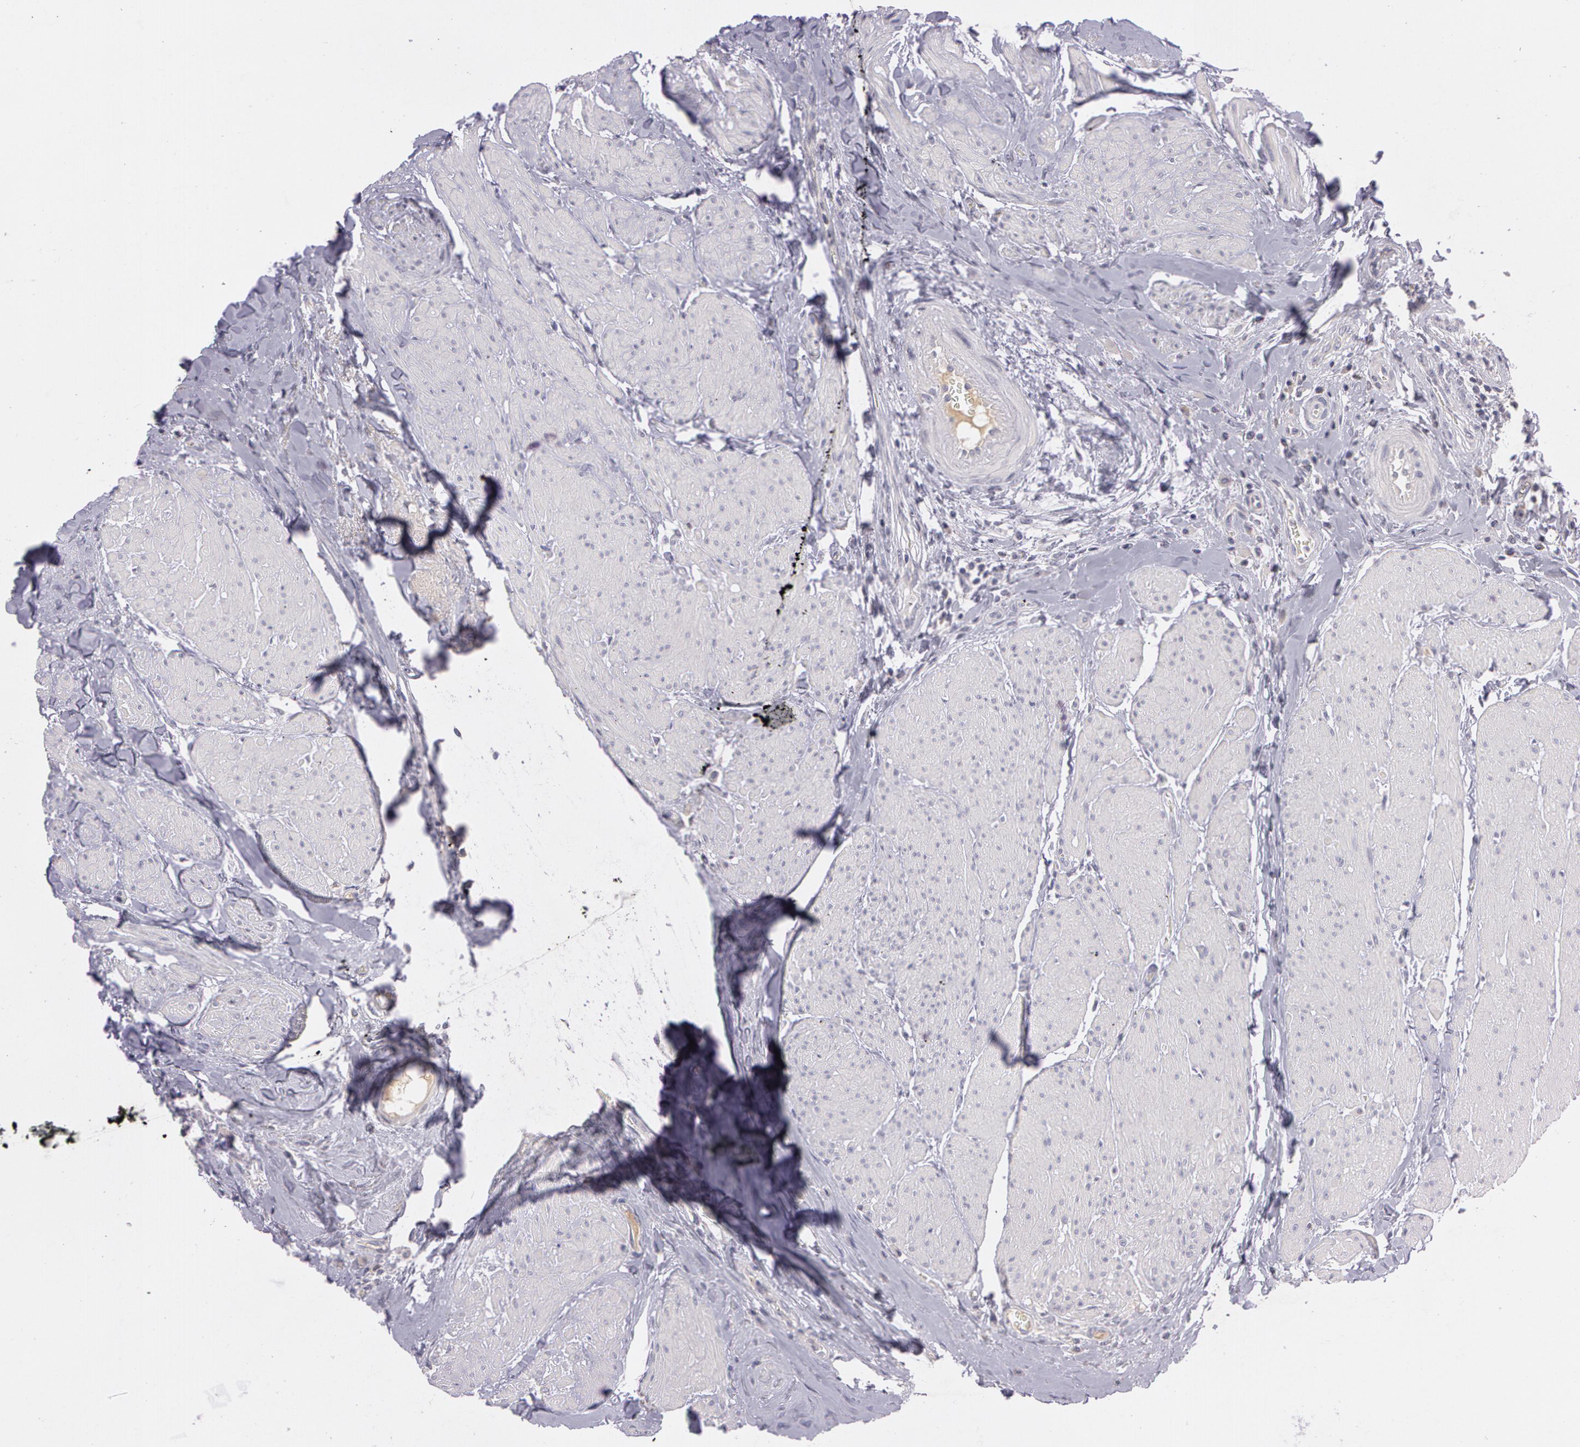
{"staining": {"intensity": "negative", "quantity": "none", "location": "none"}, "tissue": "urothelial cancer", "cell_type": "Tumor cells", "image_type": "cancer", "snomed": [{"axis": "morphology", "description": "Urothelial carcinoma, High grade"}, {"axis": "topography", "description": "Urinary bladder"}], "caption": "Immunohistochemistry image of high-grade urothelial carcinoma stained for a protein (brown), which exhibits no expression in tumor cells. (Brightfield microscopy of DAB IHC at high magnification).", "gene": "MXRA5", "patient": {"sex": "male", "age": 66}}